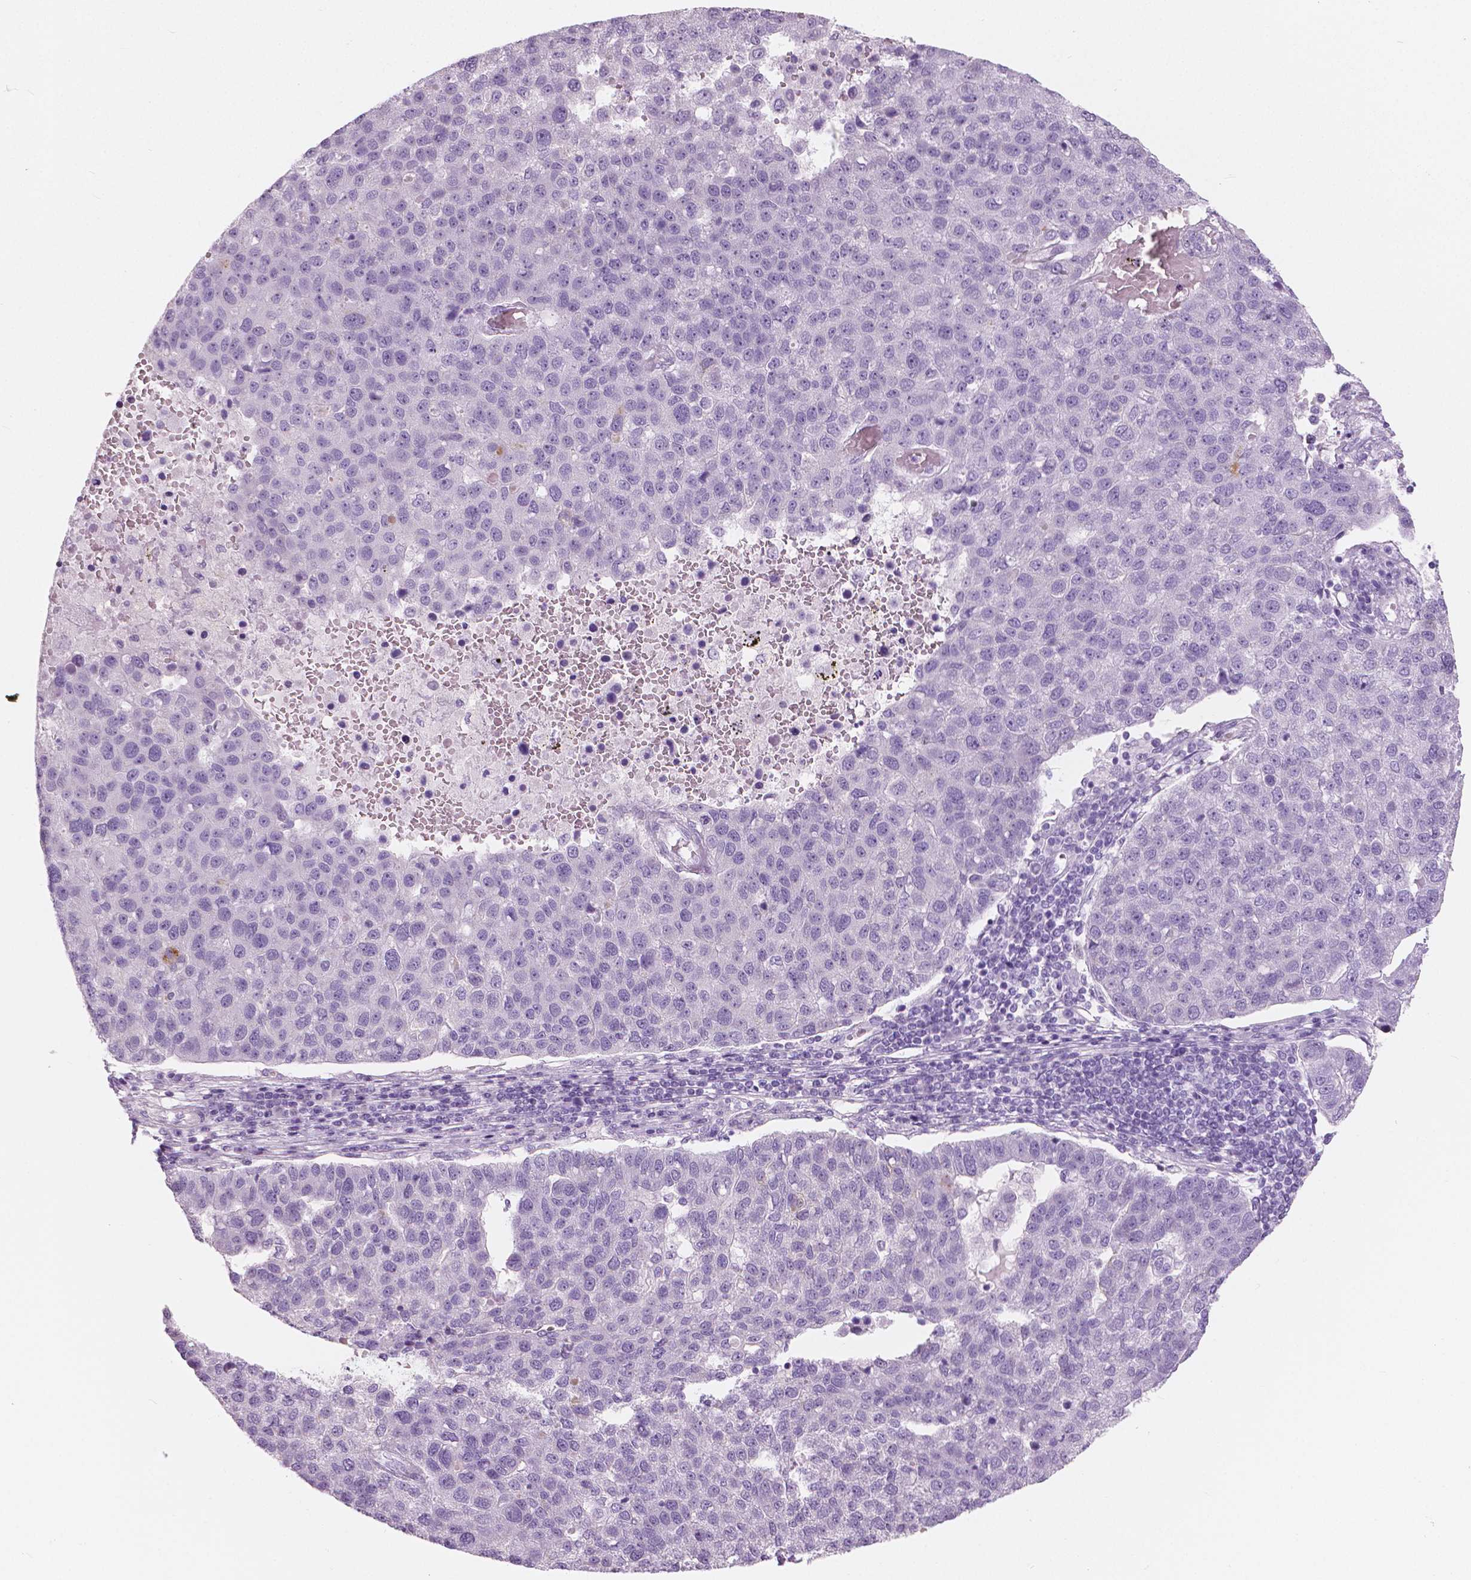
{"staining": {"intensity": "negative", "quantity": "none", "location": "none"}, "tissue": "pancreatic cancer", "cell_type": "Tumor cells", "image_type": "cancer", "snomed": [{"axis": "morphology", "description": "Adenocarcinoma, NOS"}, {"axis": "topography", "description": "Pancreas"}], "caption": "Tumor cells show no significant positivity in pancreatic cancer.", "gene": "A4GNT", "patient": {"sex": "female", "age": 61}}